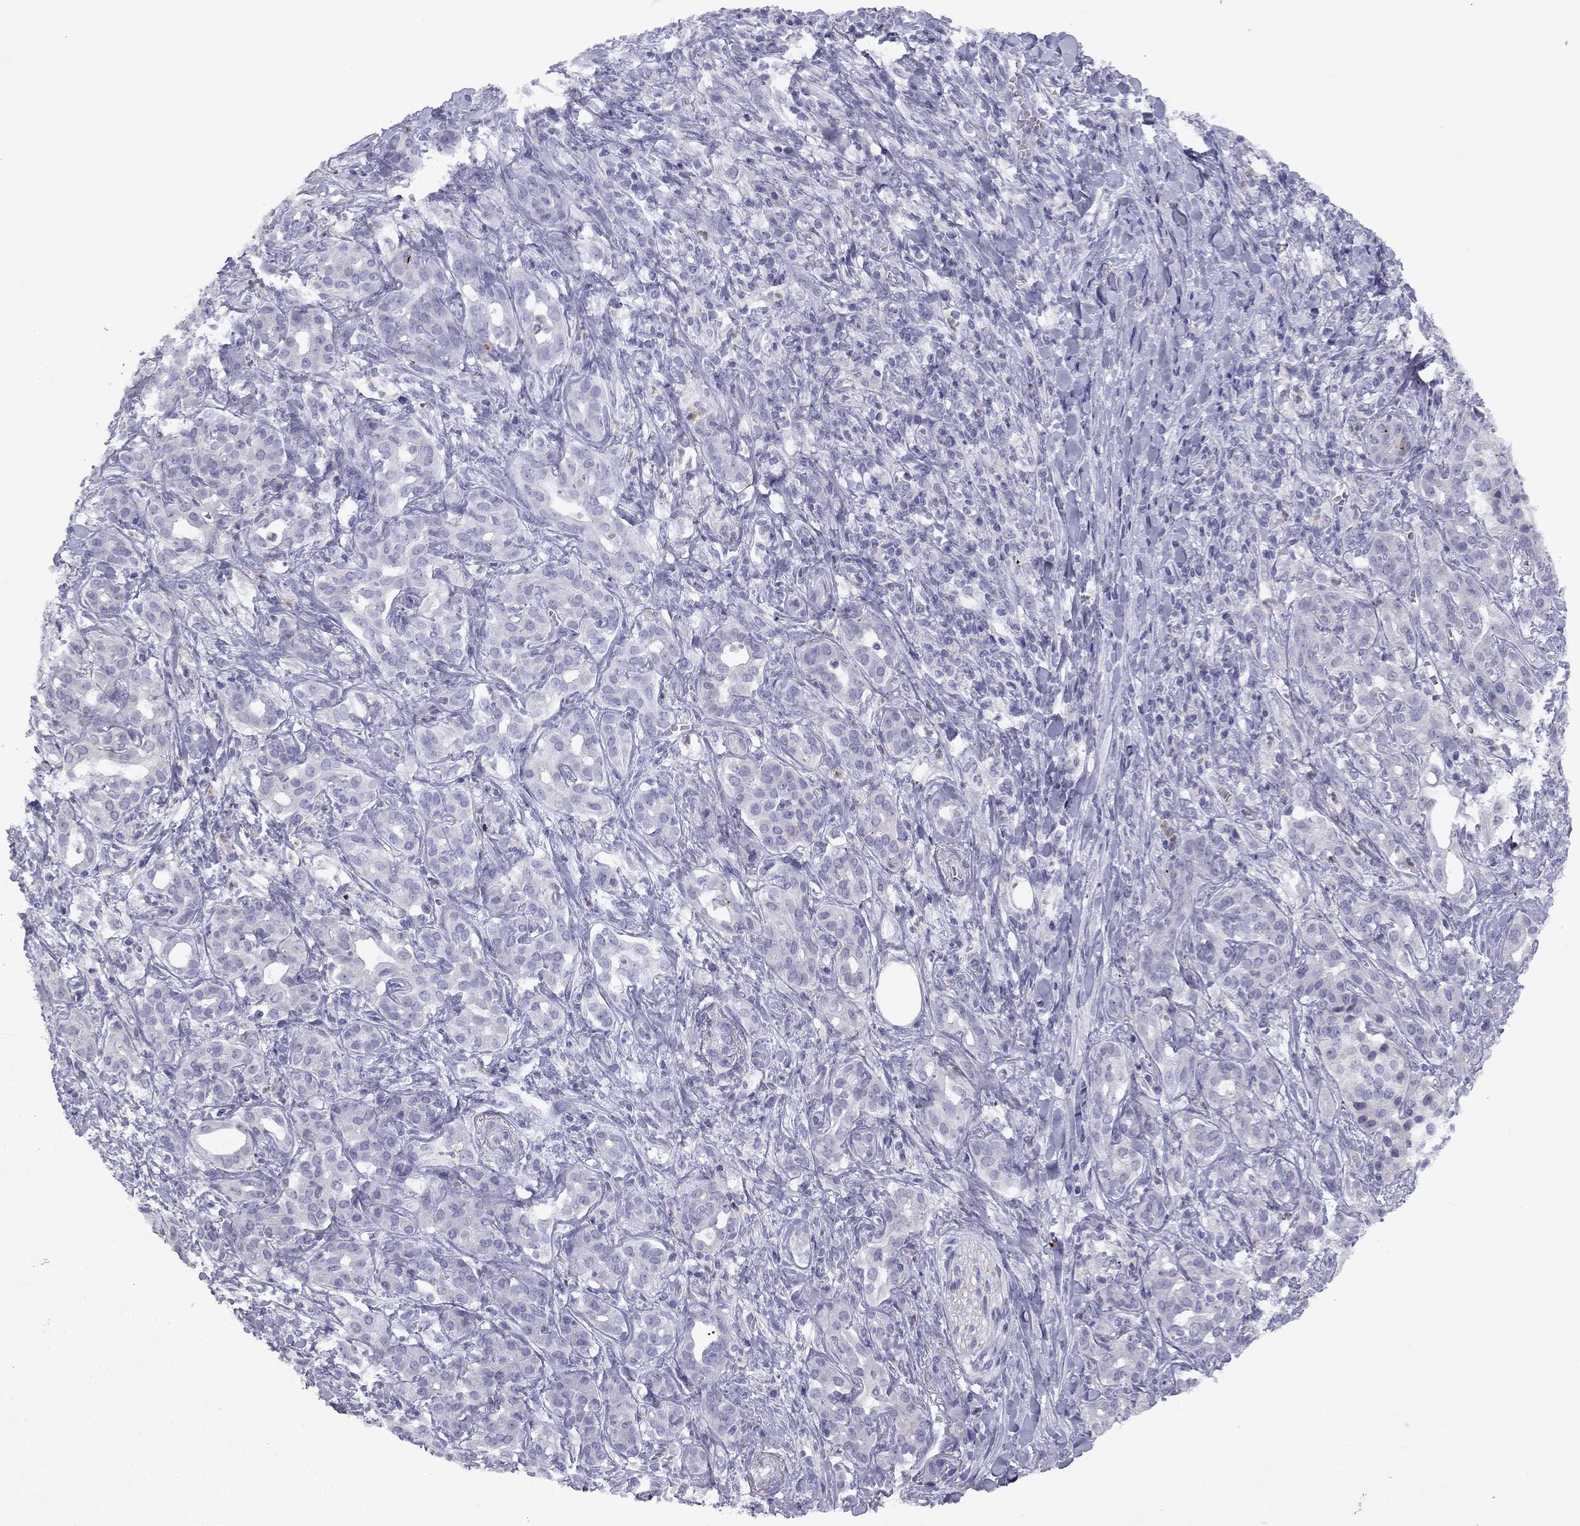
{"staining": {"intensity": "negative", "quantity": "none", "location": "none"}, "tissue": "pancreatic cancer", "cell_type": "Tumor cells", "image_type": "cancer", "snomed": [{"axis": "morphology", "description": "Adenocarcinoma, NOS"}, {"axis": "topography", "description": "Pancreas"}], "caption": "DAB (3,3'-diaminobenzidine) immunohistochemical staining of adenocarcinoma (pancreatic) demonstrates no significant expression in tumor cells.", "gene": "SLC6A4", "patient": {"sex": "male", "age": 61}}